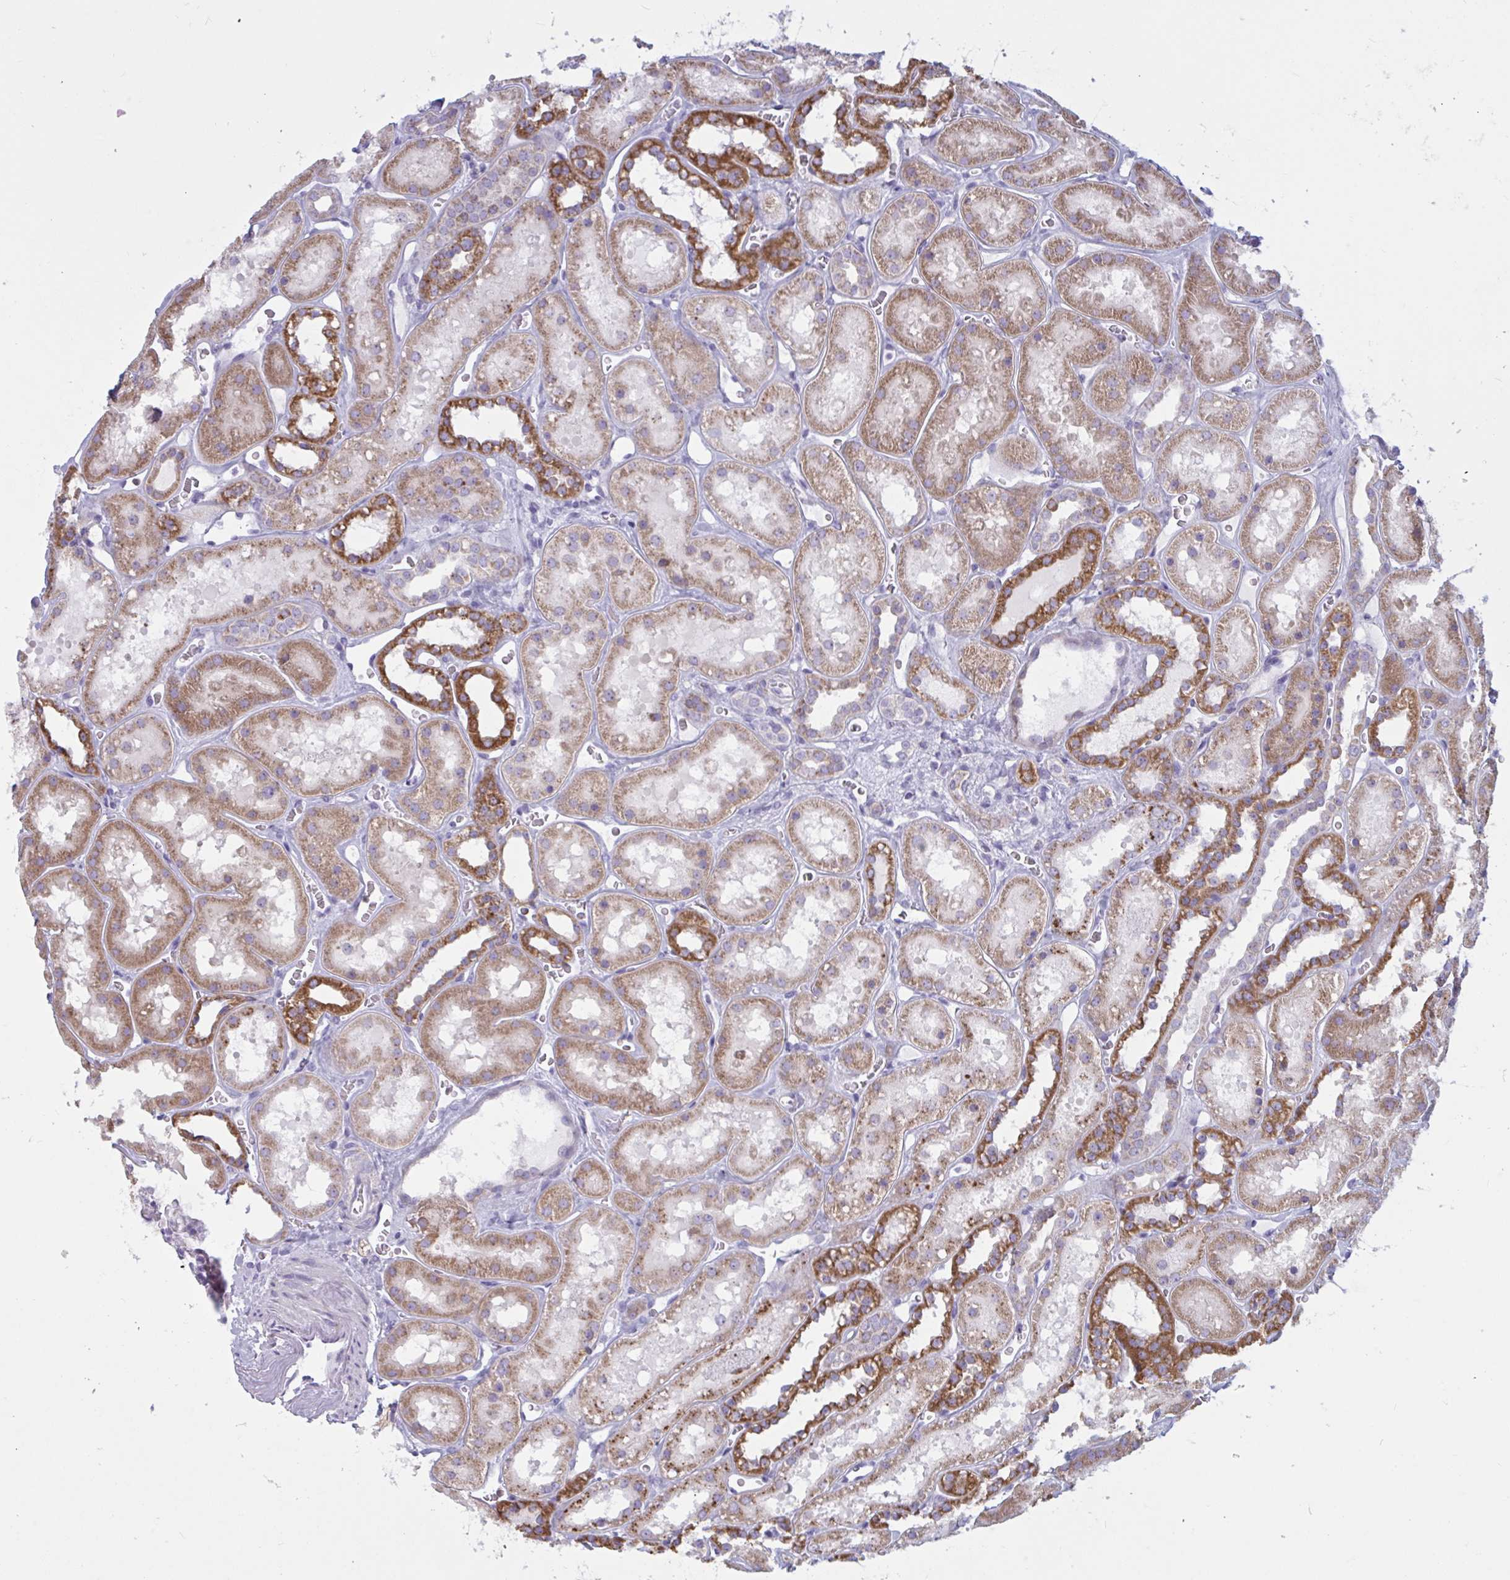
{"staining": {"intensity": "negative", "quantity": "none", "location": "none"}, "tissue": "kidney", "cell_type": "Cells in glomeruli", "image_type": "normal", "snomed": [{"axis": "morphology", "description": "Normal tissue, NOS"}, {"axis": "topography", "description": "Kidney"}], "caption": "A micrograph of kidney stained for a protein shows no brown staining in cells in glomeruli.", "gene": "ATG9A", "patient": {"sex": "female", "age": 41}}